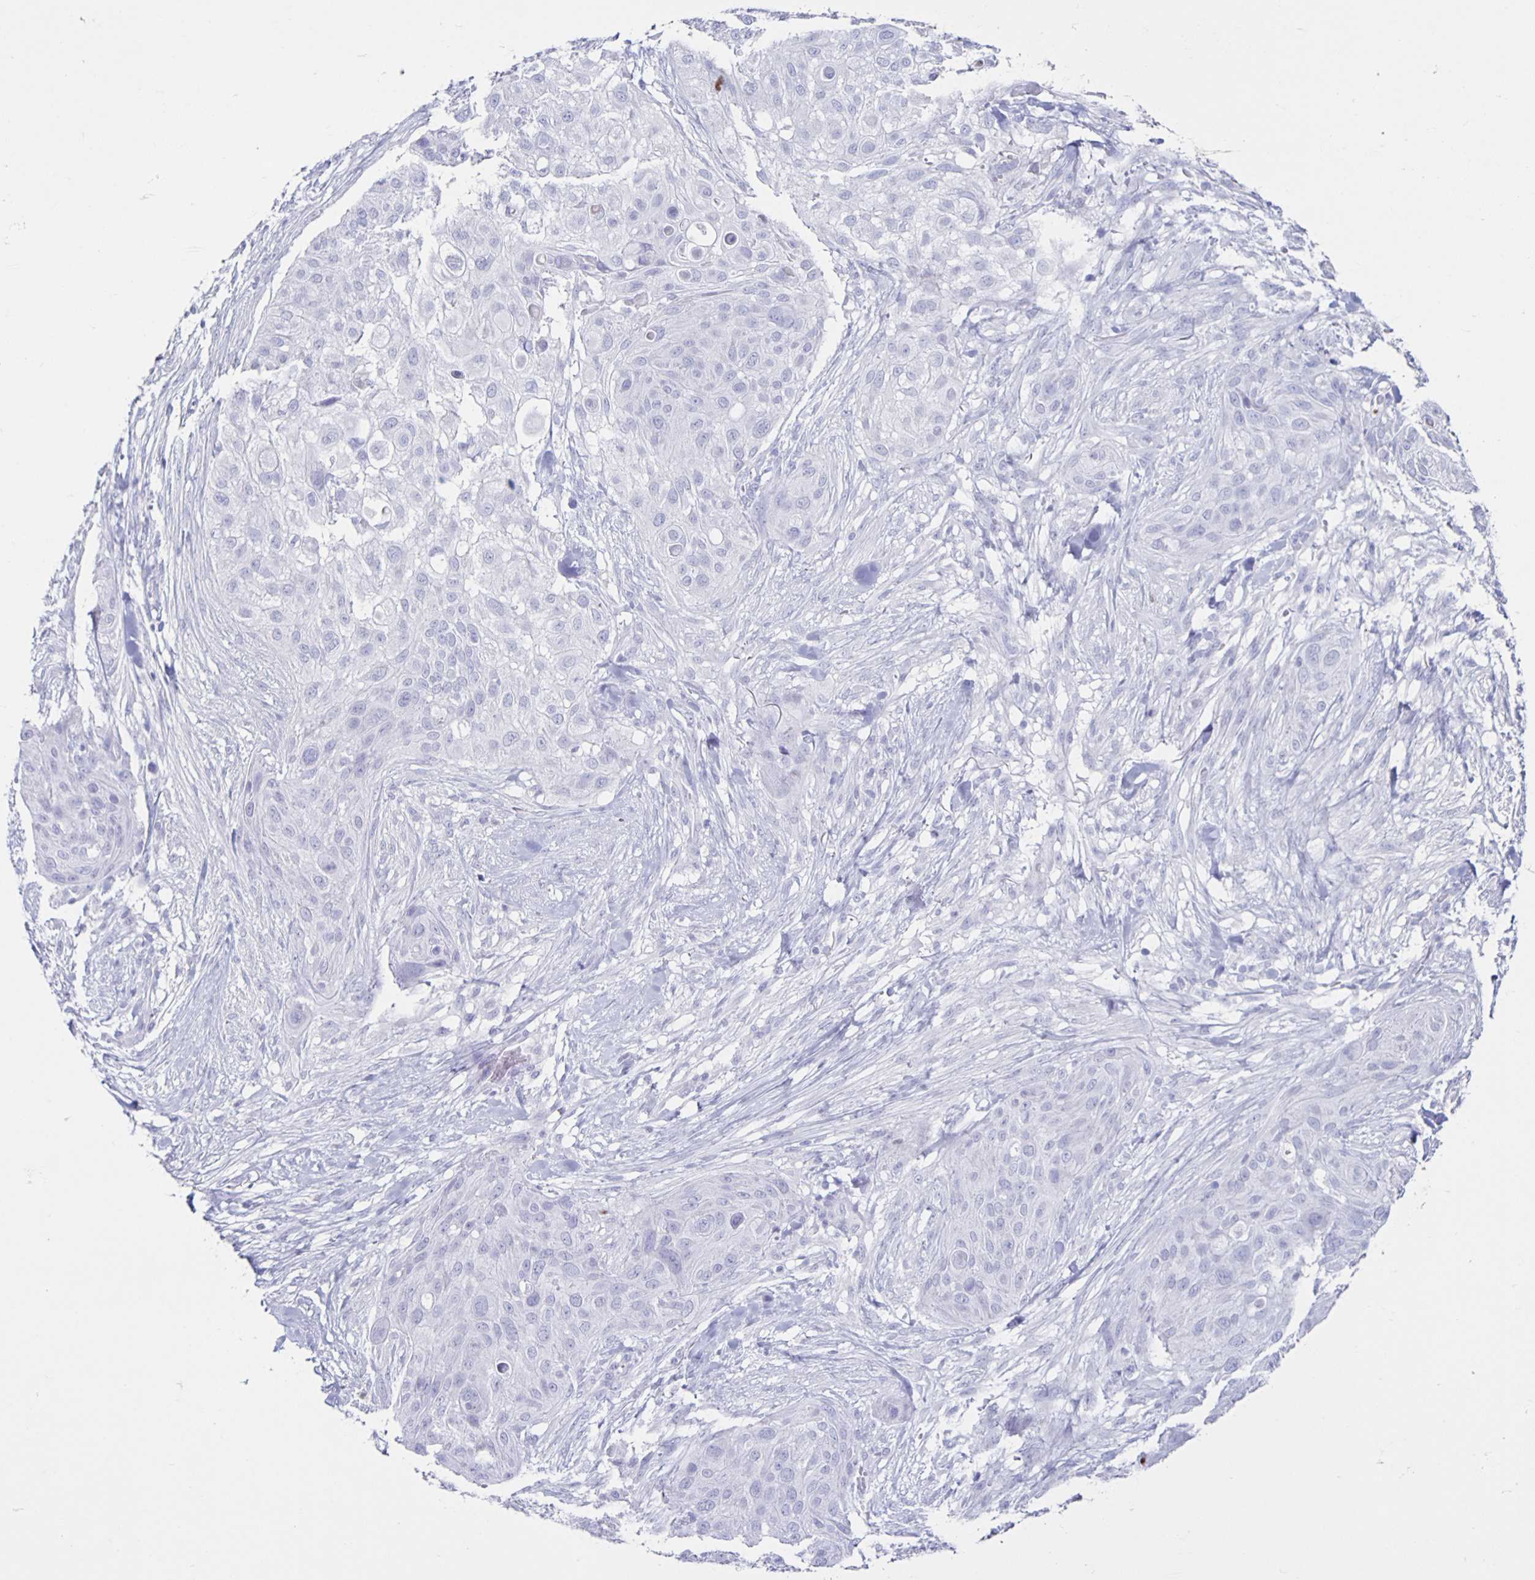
{"staining": {"intensity": "negative", "quantity": "none", "location": "none"}, "tissue": "skin cancer", "cell_type": "Tumor cells", "image_type": "cancer", "snomed": [{"axis": "morphology", "description": "Squamous cell carcinoma, NOS"}, {"axis": "topography", "description": "Skin"}], "caption": "A high-resolution image shows IHC staining of skin cancer, which reveals no significant expression in tumor cells.", "gene": "CT45A5", "patient": {"sex": "female", "age": 87}}